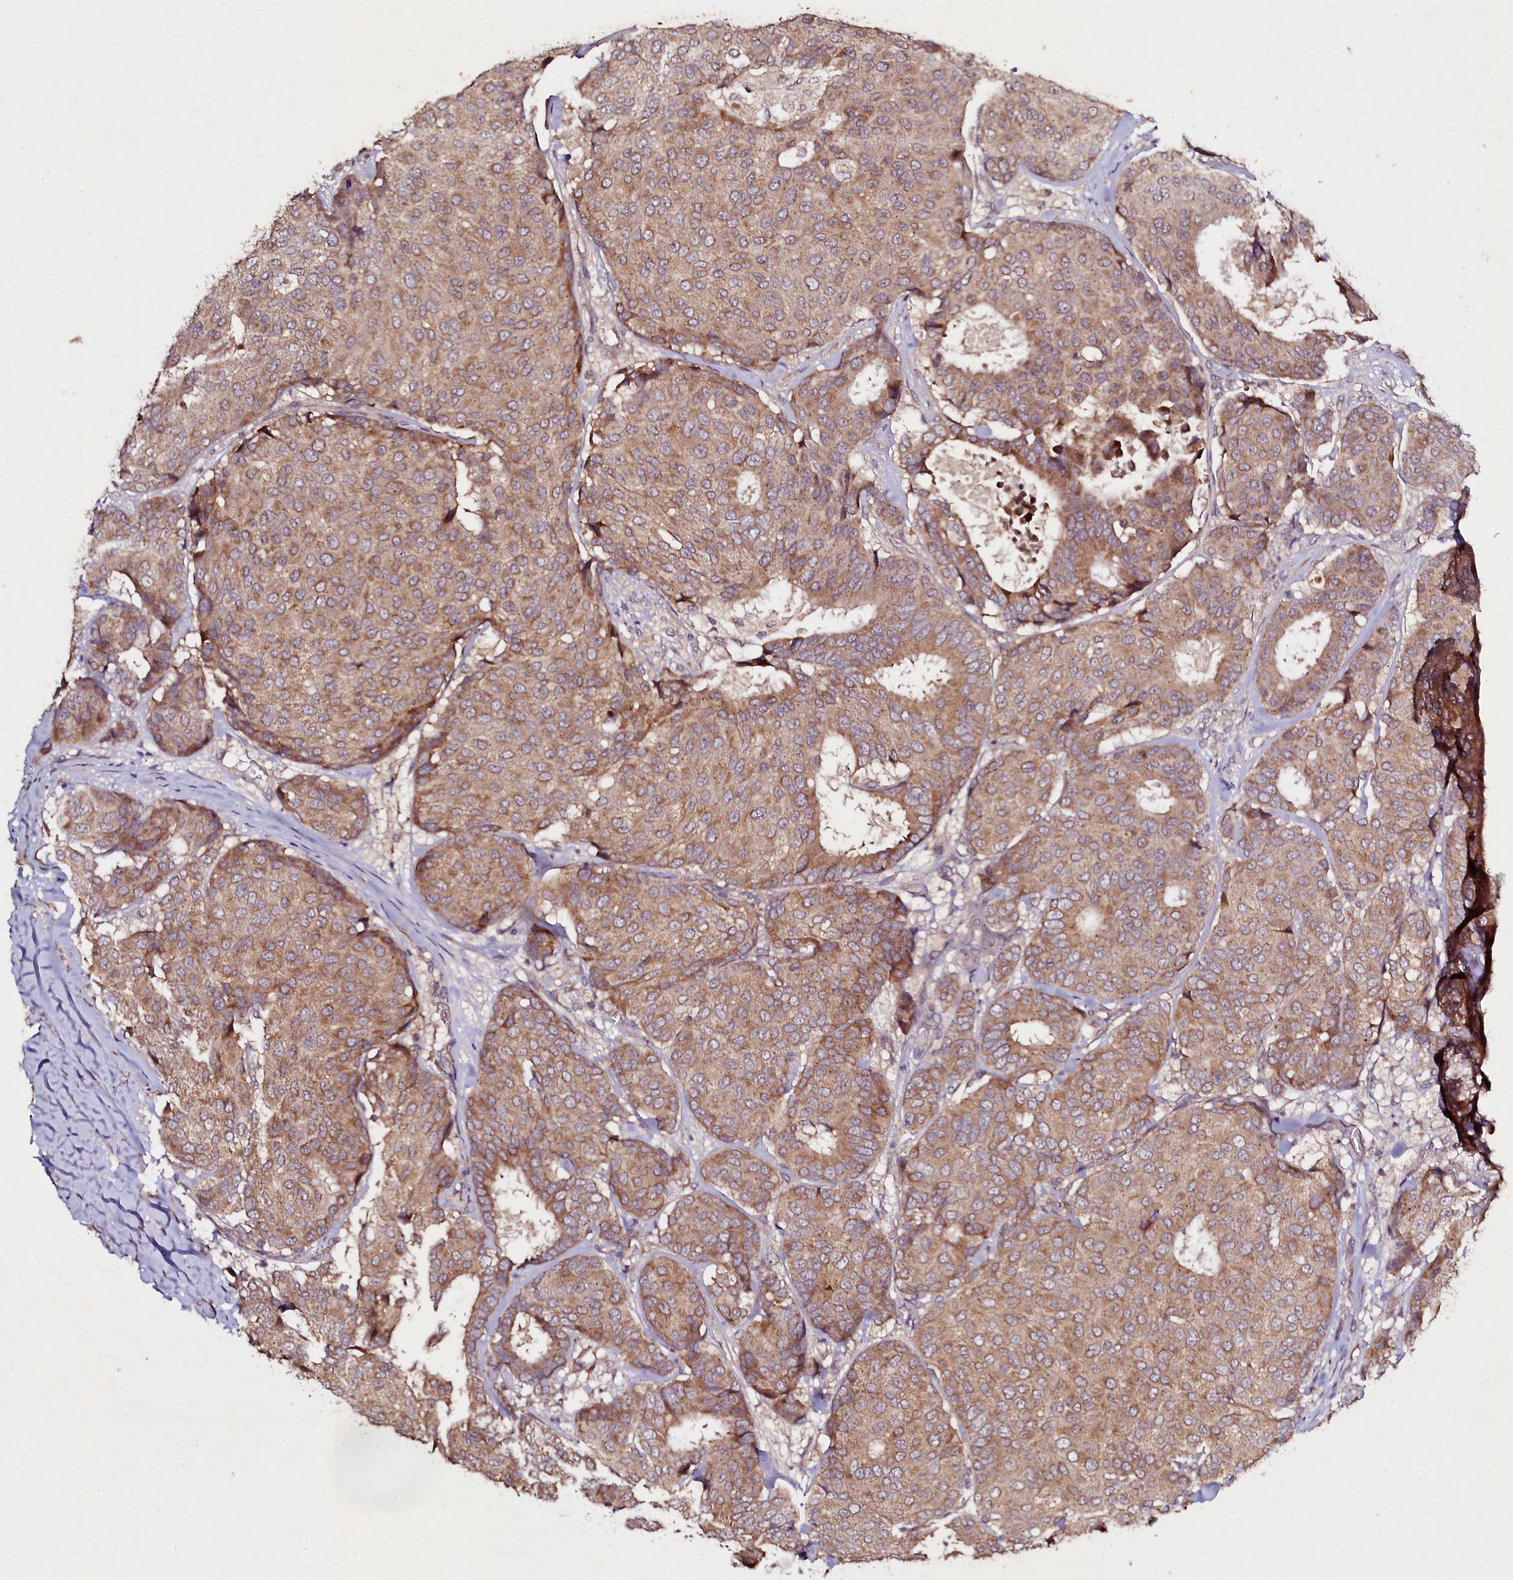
{"staining": {"intensity": "moderate", "quantity": ">75%", "location": "cytoplasmic/membranous"}, "tissue": "breast cancer", "cell_type": "Tumor cells", "image_type": "cancer", "snomed": [{"axis": "morphology", "description": "Duct carcinoma"}, {"axis": "topography", "description": "Breast"}], "caption": "Human intraductal carcinoma (breast) stained with a brown dye displays moderate cytoplasmic/membranous positive expression in approximately >75% of tumor cells.", "gene": "SEC24C", "patient": {"sex": "female", "age": 75}}